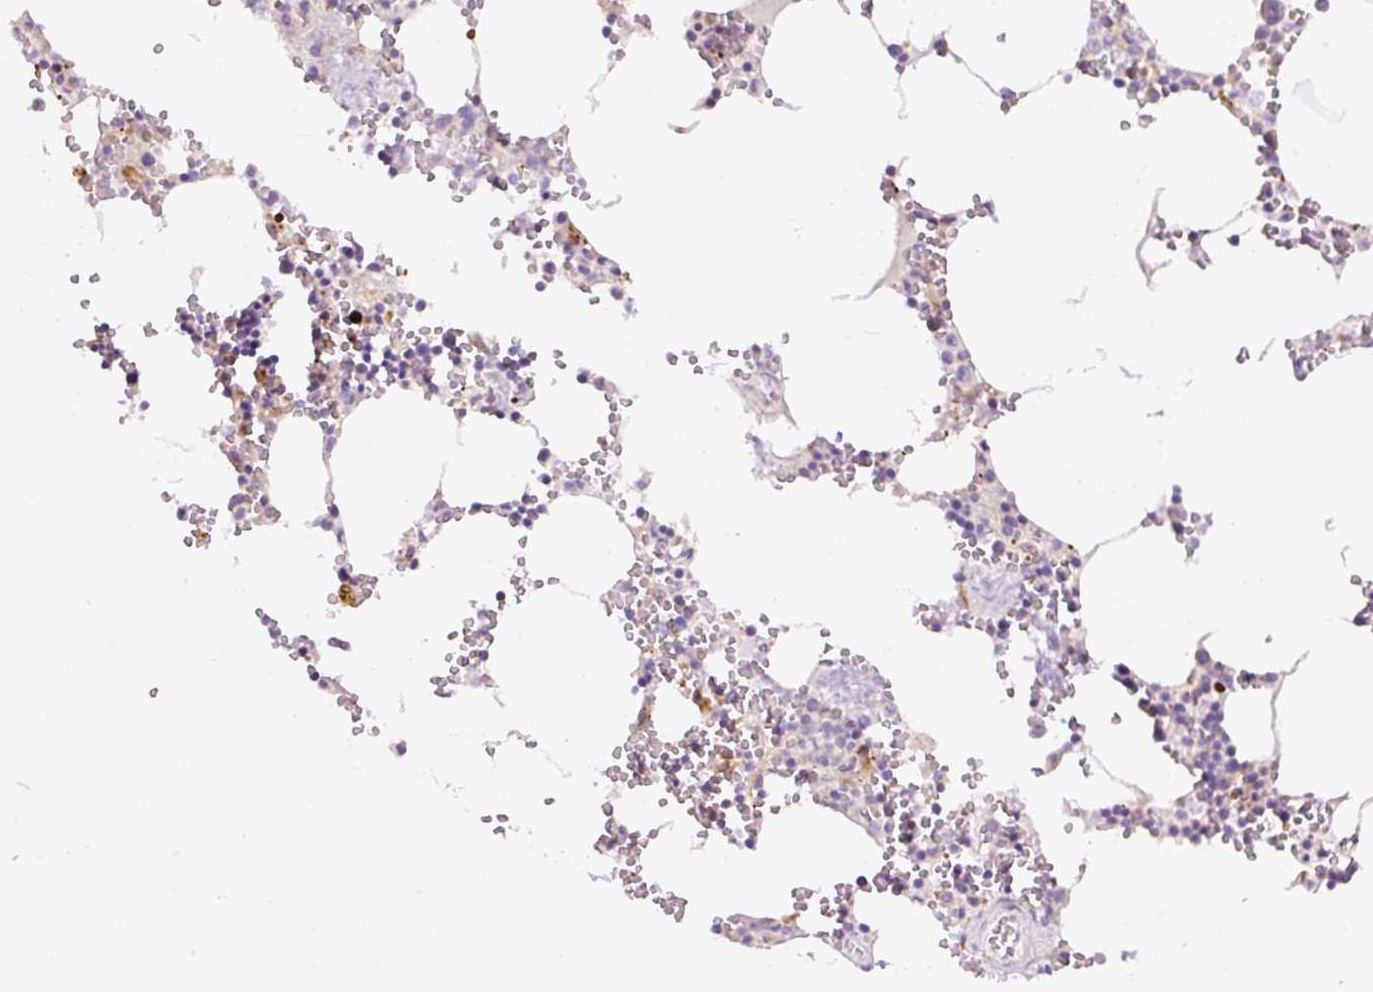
{"staining": {"intensity": "negative", "quantity": "none", "location": "none"}, "tissue": "bone marrow", "cell_type": "Hematopoietic cells", "image_type": "normal", "snomed": [{"axis": "morphology", "description": "Normal tissue, NOS"}, {"axis": "topography", "description": "Bone marrow"}], "caption": "Human bone marrow stained for a protein using IHC displays no positivity in hematopoietic cells.", "gene": "CEBPZOS", "patient": {"sex": "male", "age": 54}}